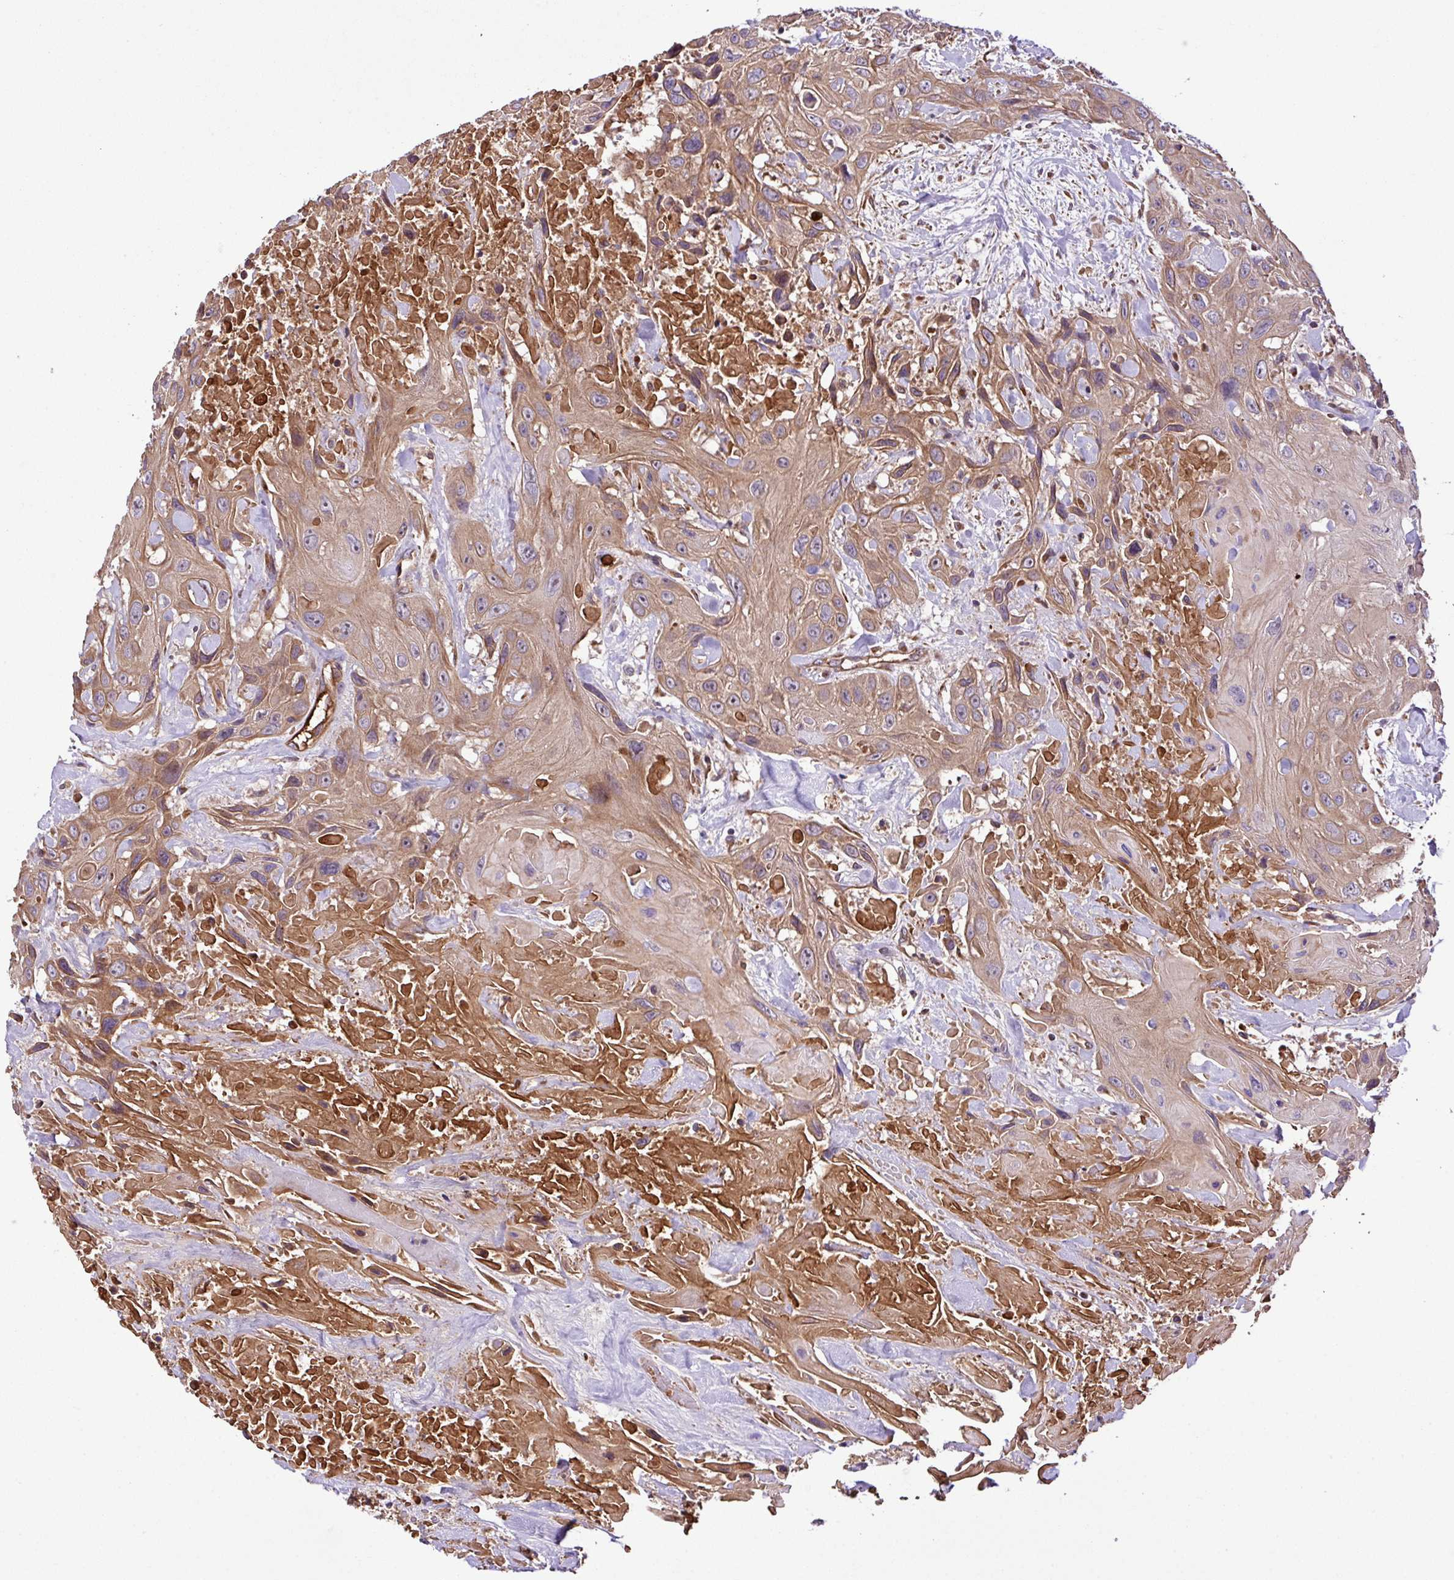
{"staining": {"intensity": "moderate", "quantity": ">75%", "location": "cytoplasmic/membranous"}, "tissue": "head and neck cancer", "cell_type": "Tumor cells", "image_type": "cancer", "snomed": [{"axis": "morphology", "description": "Squamous cell carcinoma, NOS"}, {"axis": "topography", "description": "Head-Neck"}], "caption": "Head and neck cancer stained with a protein marker shows moderate staining in tumor cells.", "gene": "ZNF266", "patient": {"sex": "male", "age": 81}}